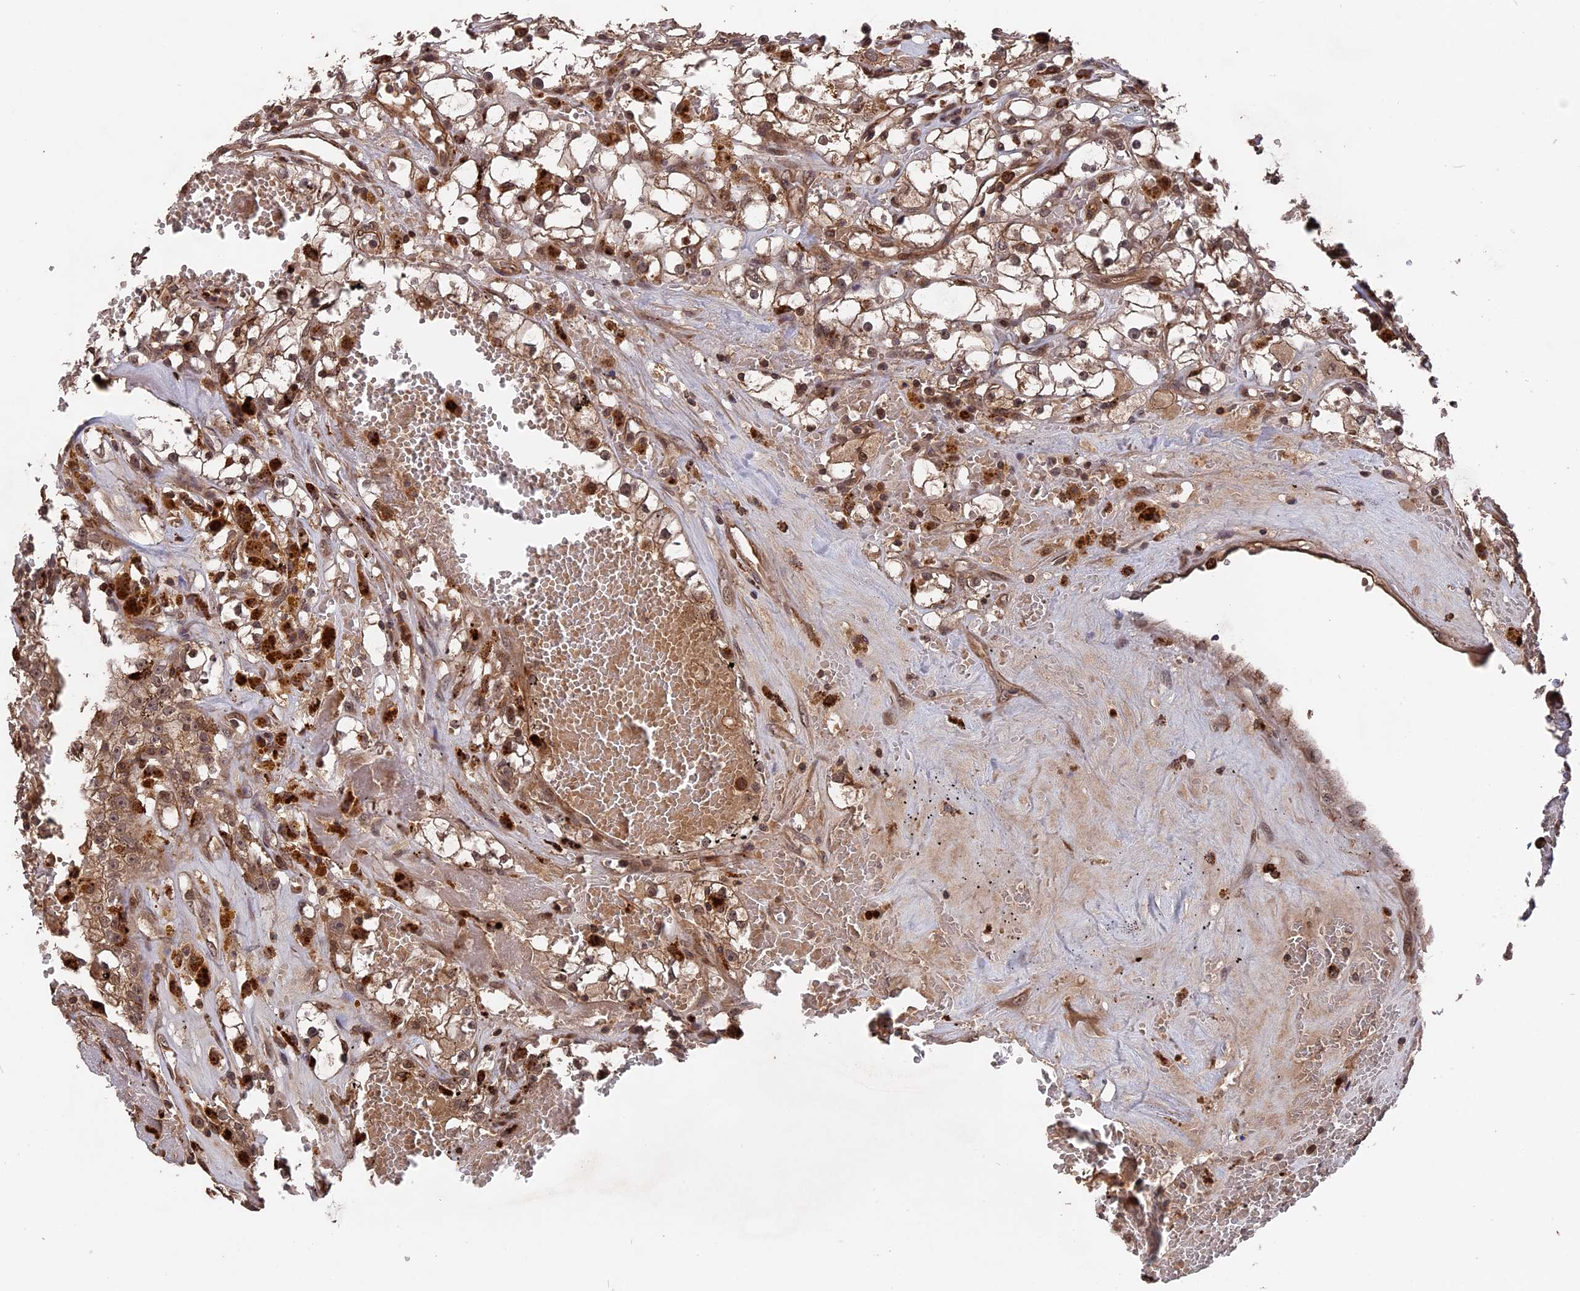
{"staining": {"intensity": "moderate", "quantity": ">75%", "location": "cytoplasmic/membranous"}, "tissue": "renal cancer", "cell_type": "Tumor cells", "image_type": "cancer", "snomed": [{"axis": "morphology", "description": "Adenocarcinoma, NOS"}, {"axis": "topography", "description": "Kidney"}], "caption": "Human adenocarcinoma (renal) stained for a protein (brown) reveals moderate cytoplasmic/membranous positive expression in about >75% of tumor cells.", "gene": "TELO2", "patient": {"sex": "male", "age": 56}}